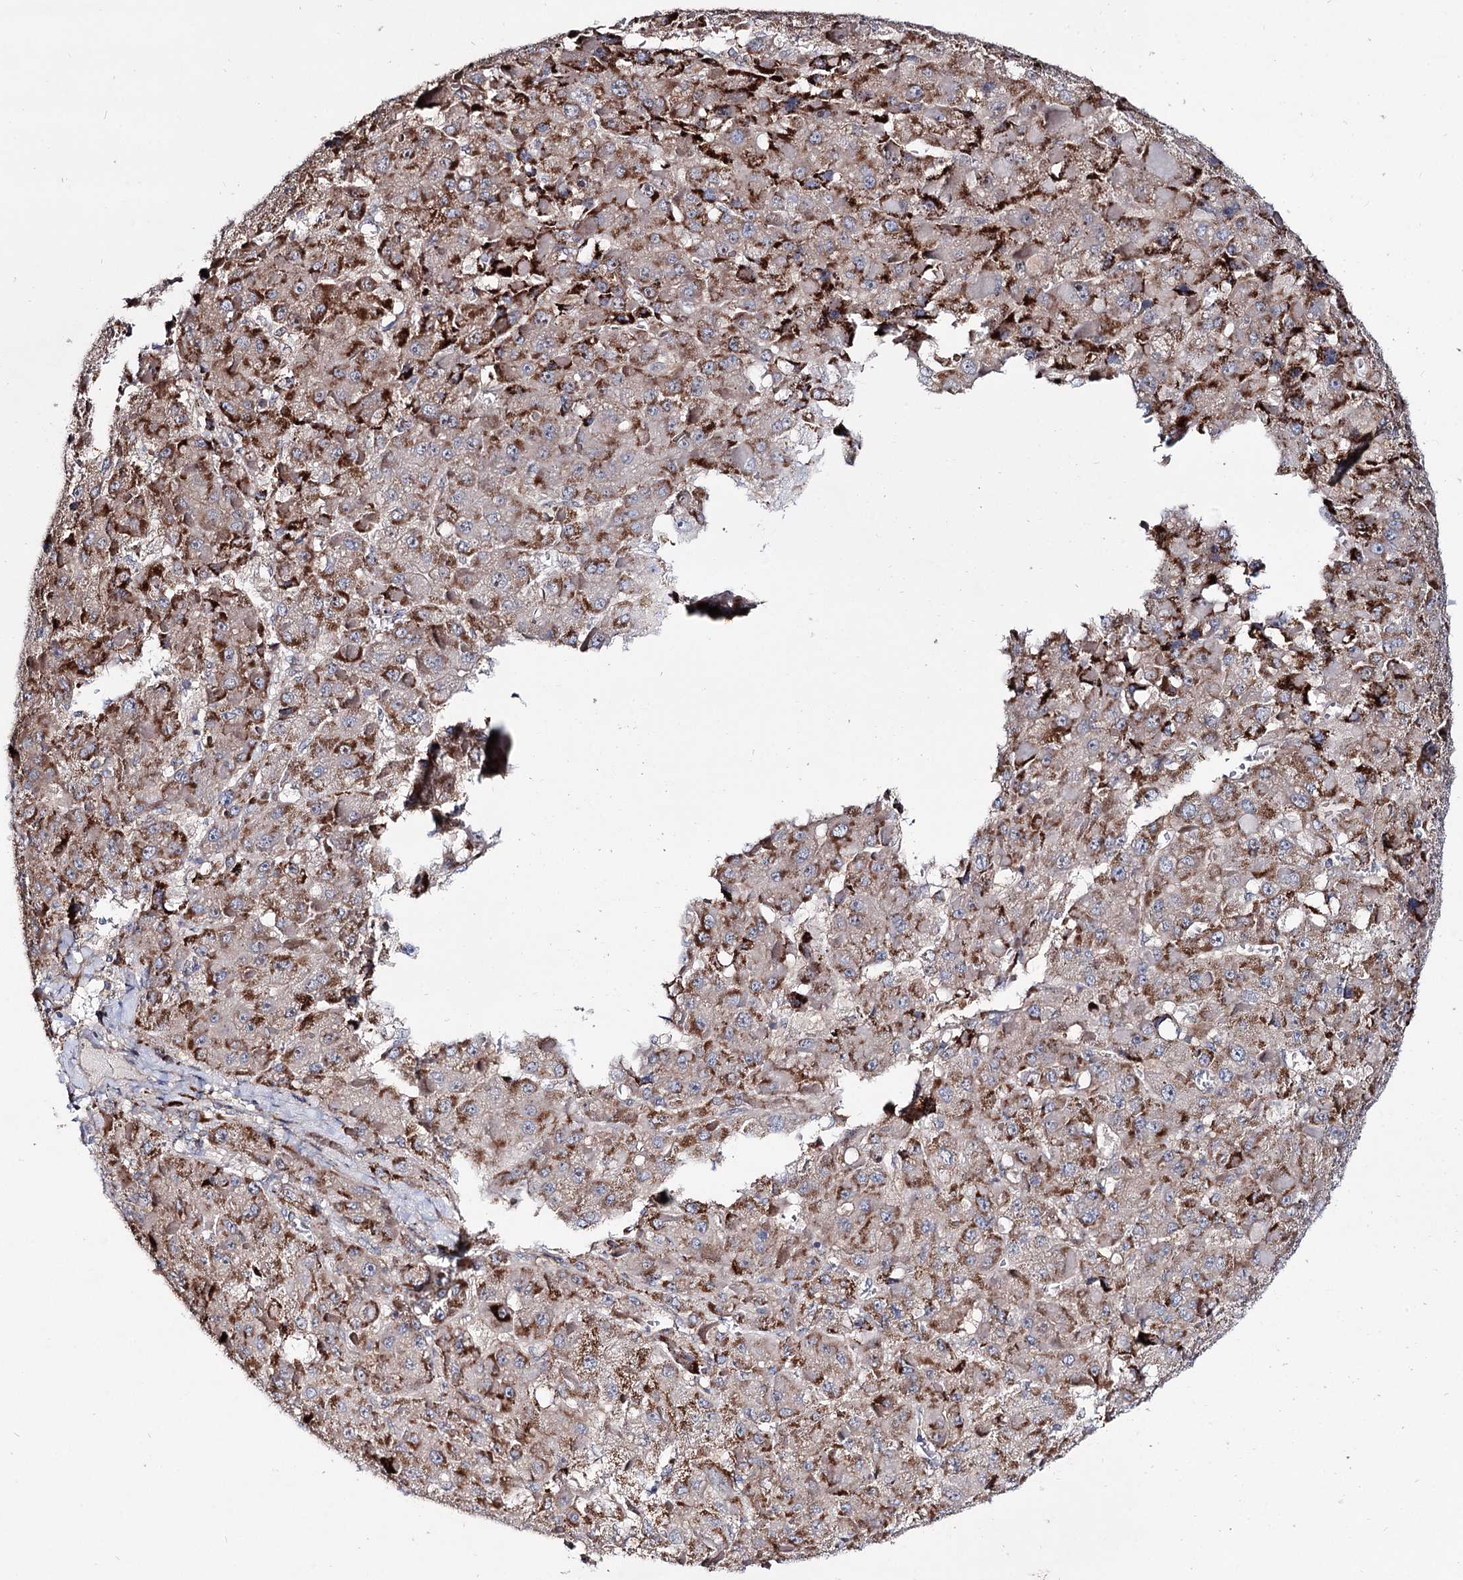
{"staining": {"intensity": "moderate", "quantity": ">75%", "location": "cytoplasmic/membranous"}, "tissue": "liver cancer", "cell_type": "Tumor cells", "image_type": "cancer", "snomed": [{"axis": "morphology", "description": "Carcinoma, Hepatocellular, NOS"}, {"axis": "topography", "description": "Liver"}], "caption": "This photomicrograph reveals immunohistochemistry staining of liver cancer, with medium moderate cytoplasmic/membranous staining in about >75% of tumor cells.", "gene": "SEC24A", "patient": {"sex": "female", "age": 73}}